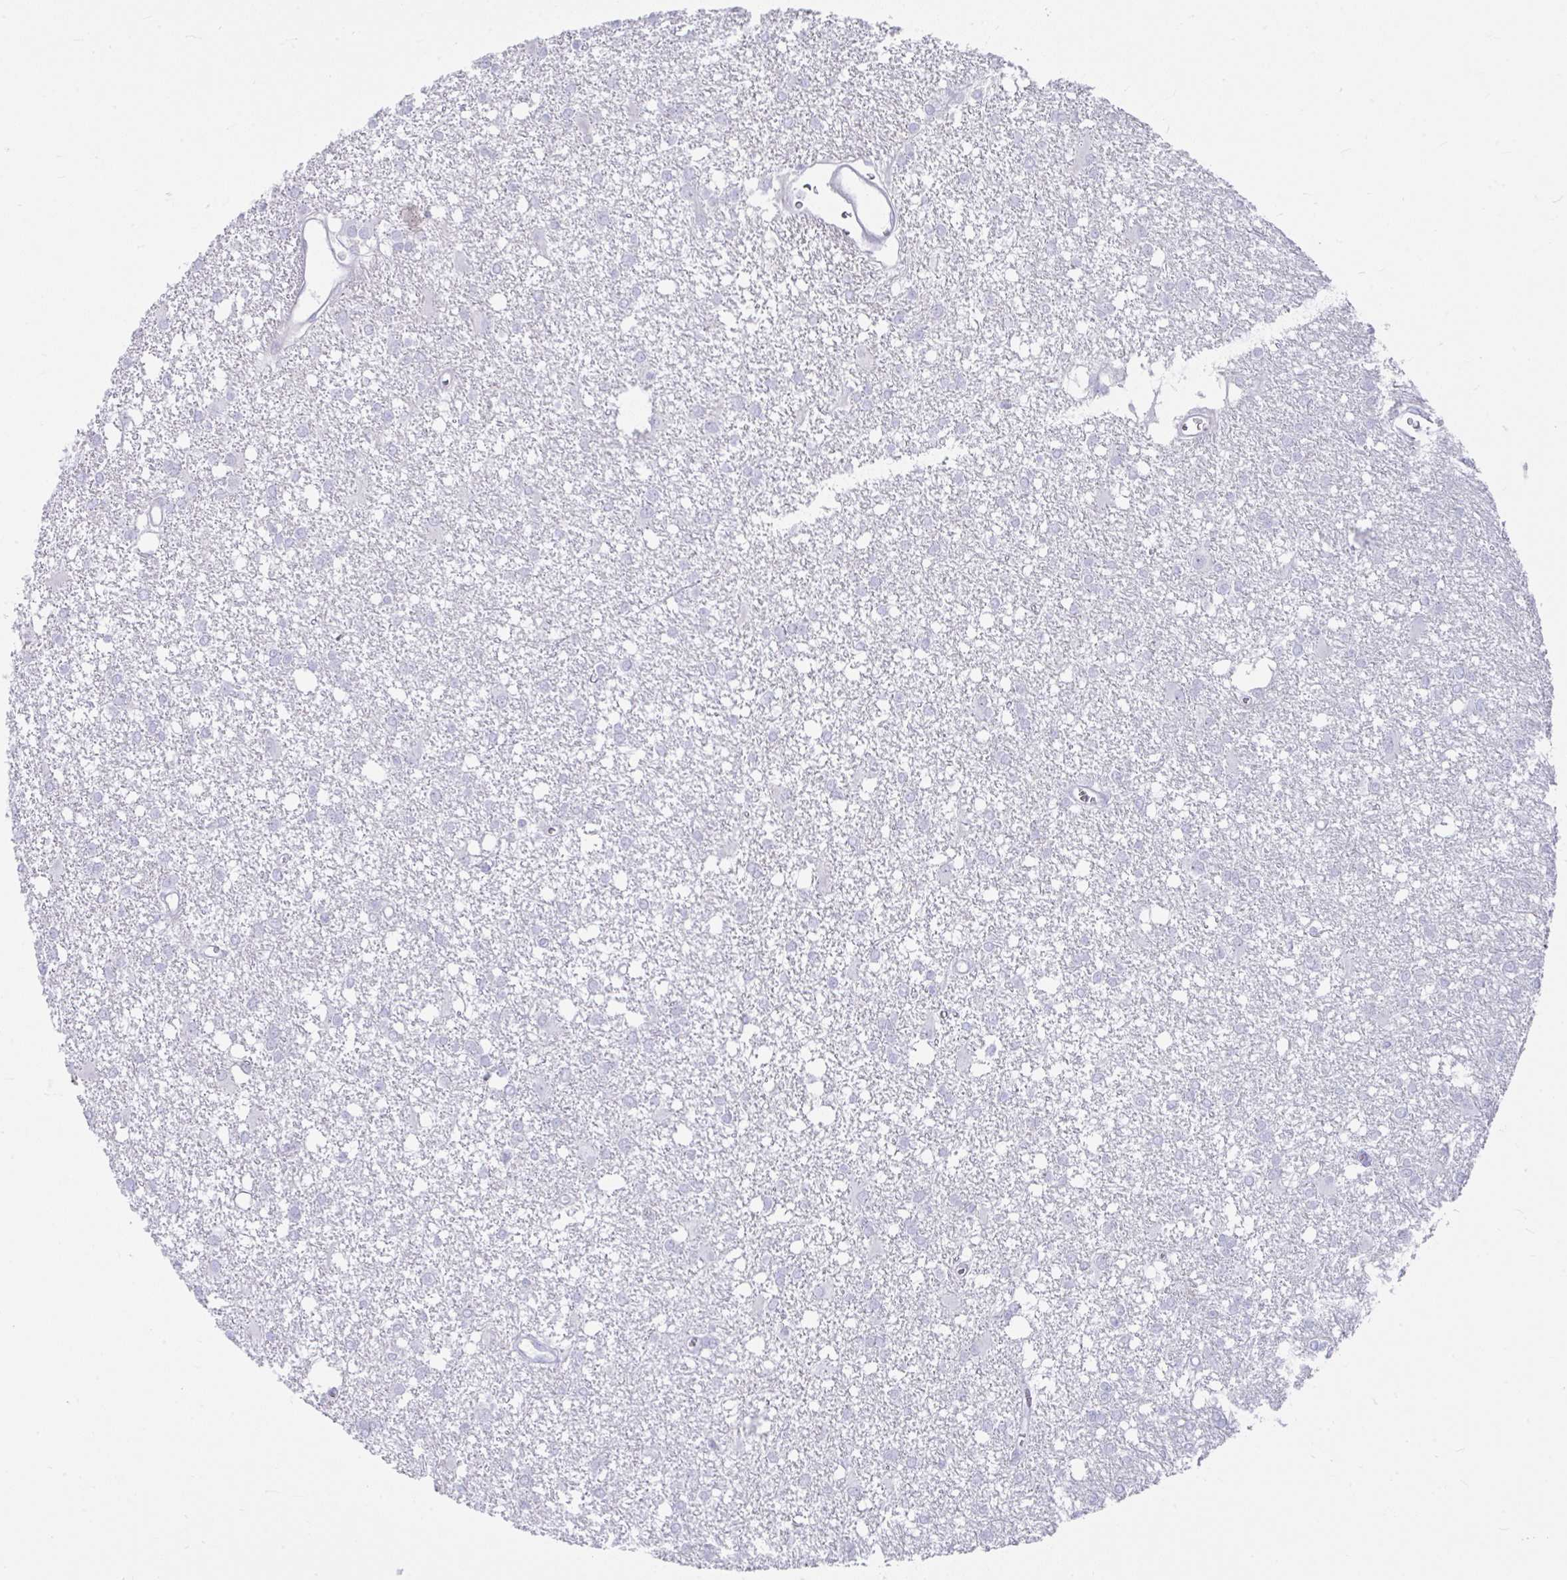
{"staining": {"intensity": "negative", "quantity": "none", "location": "none"}, "tissue": "glioma", "cell_type": "Tumor cells", "image_type": "cancer", "snomed": [{"axis": "morphology", "description": "Glioma, malignant, High grade"}, {"axis": "topography", "description": "Brain"}], "caption": "This photomicrograph is of malignant high-grade glioma stained with immunohistochemistry to label a protein in brown with the nuclei are counter-stained blue. There is no positivity in tumor cells.", "gene": "GRXCR2", "patient": {"sex": "male", "age": 48}}